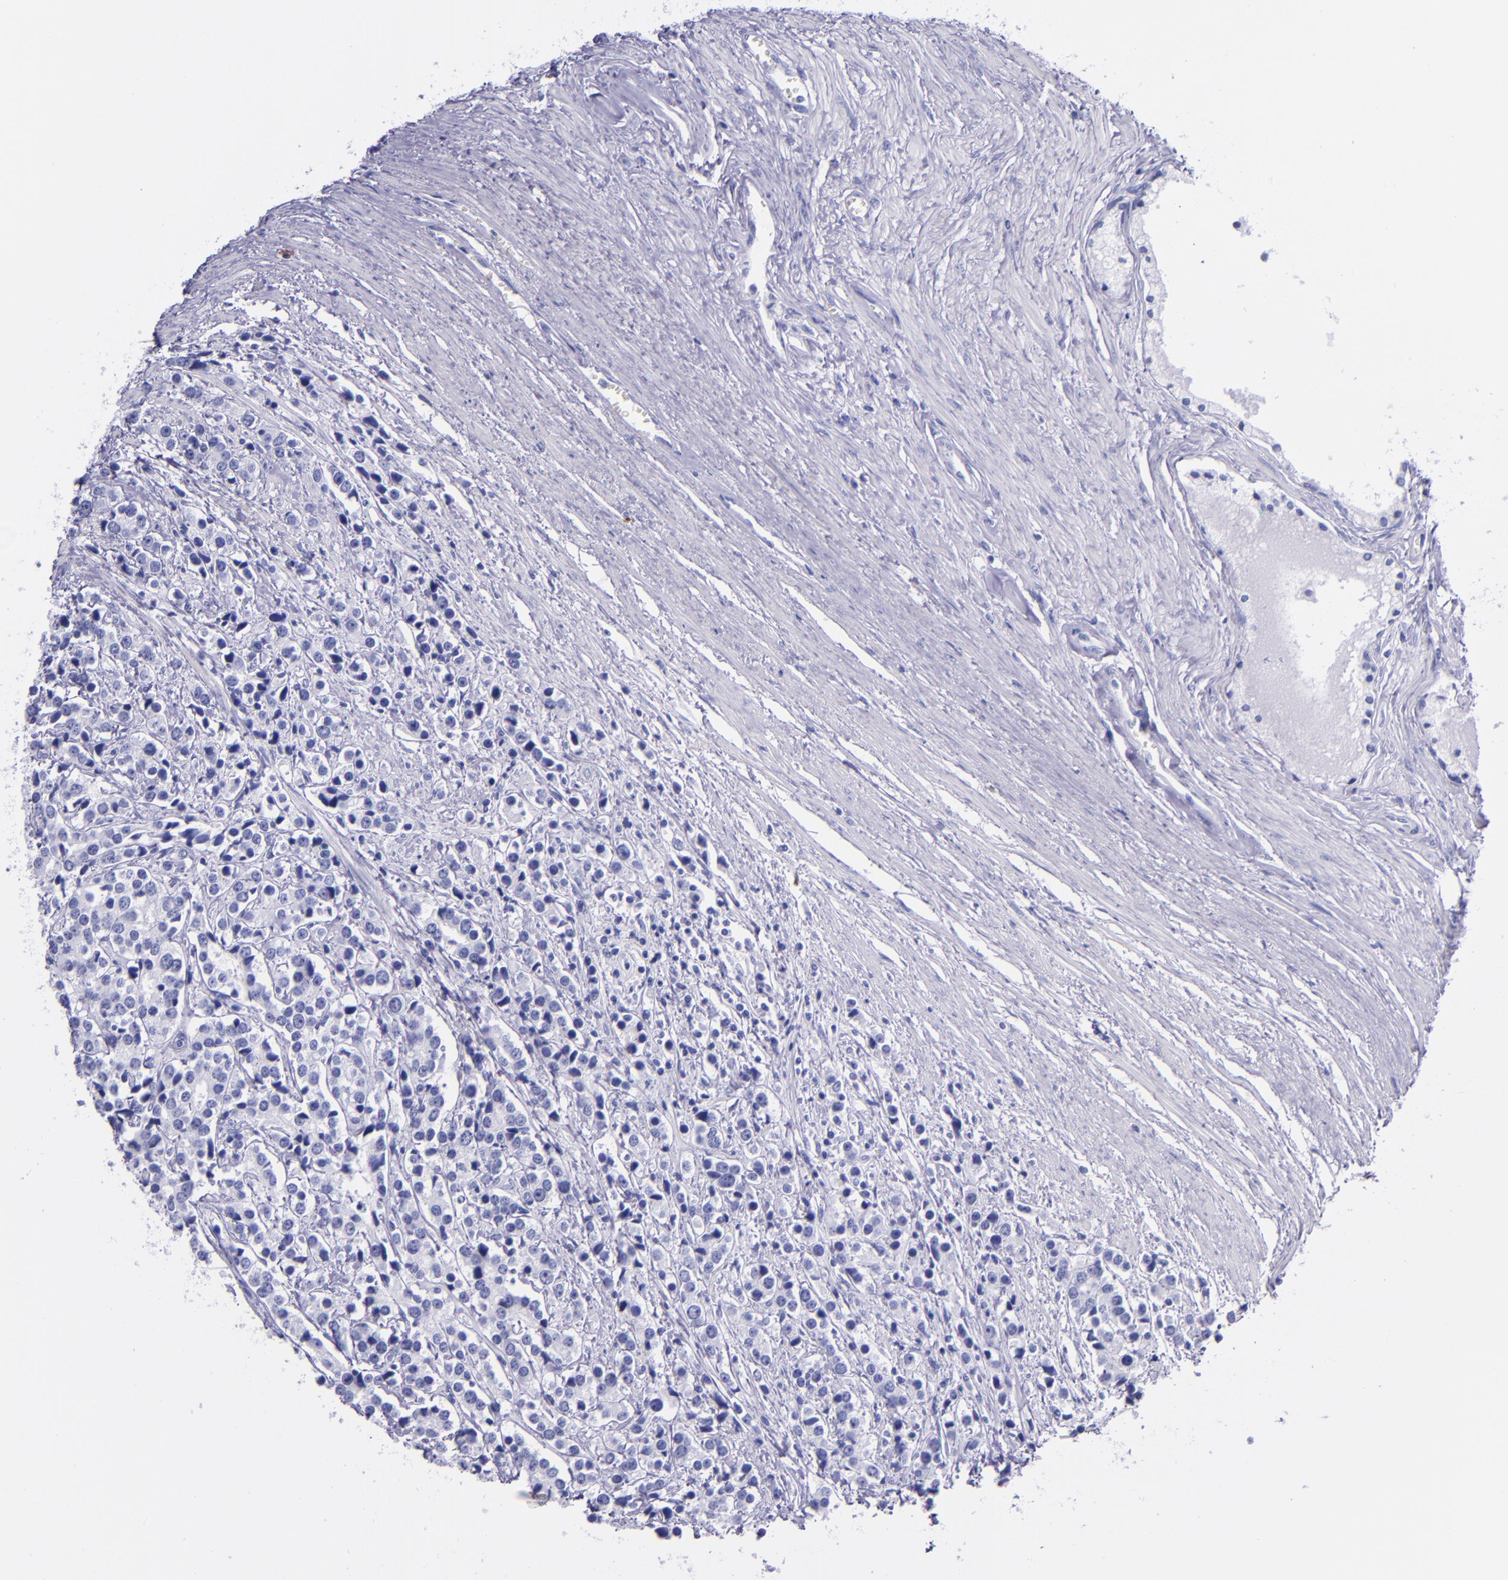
{"staining": {"intensity": "negative", "quantity": "none", "location": "none"}, "tissue": "prostate cancer", "cell_type": "Tumor cells", "image_type": "cancer", "snomed": [{"axis": "morphology", "description": "Adenocarcinoma, High grade"}, {"axis": "topography", "description": "Prostate"}], "caption": "The photomicrograph exhibits no significant positivity in tumor cells of prostate adenocarcinoma (high-grade). (Brightfield microscopy of DAB (3,3'-diaminobenzidine) IHC at high magnification).", "gene": "SLPI", "patient": {"sex": "male", "age": 71}}